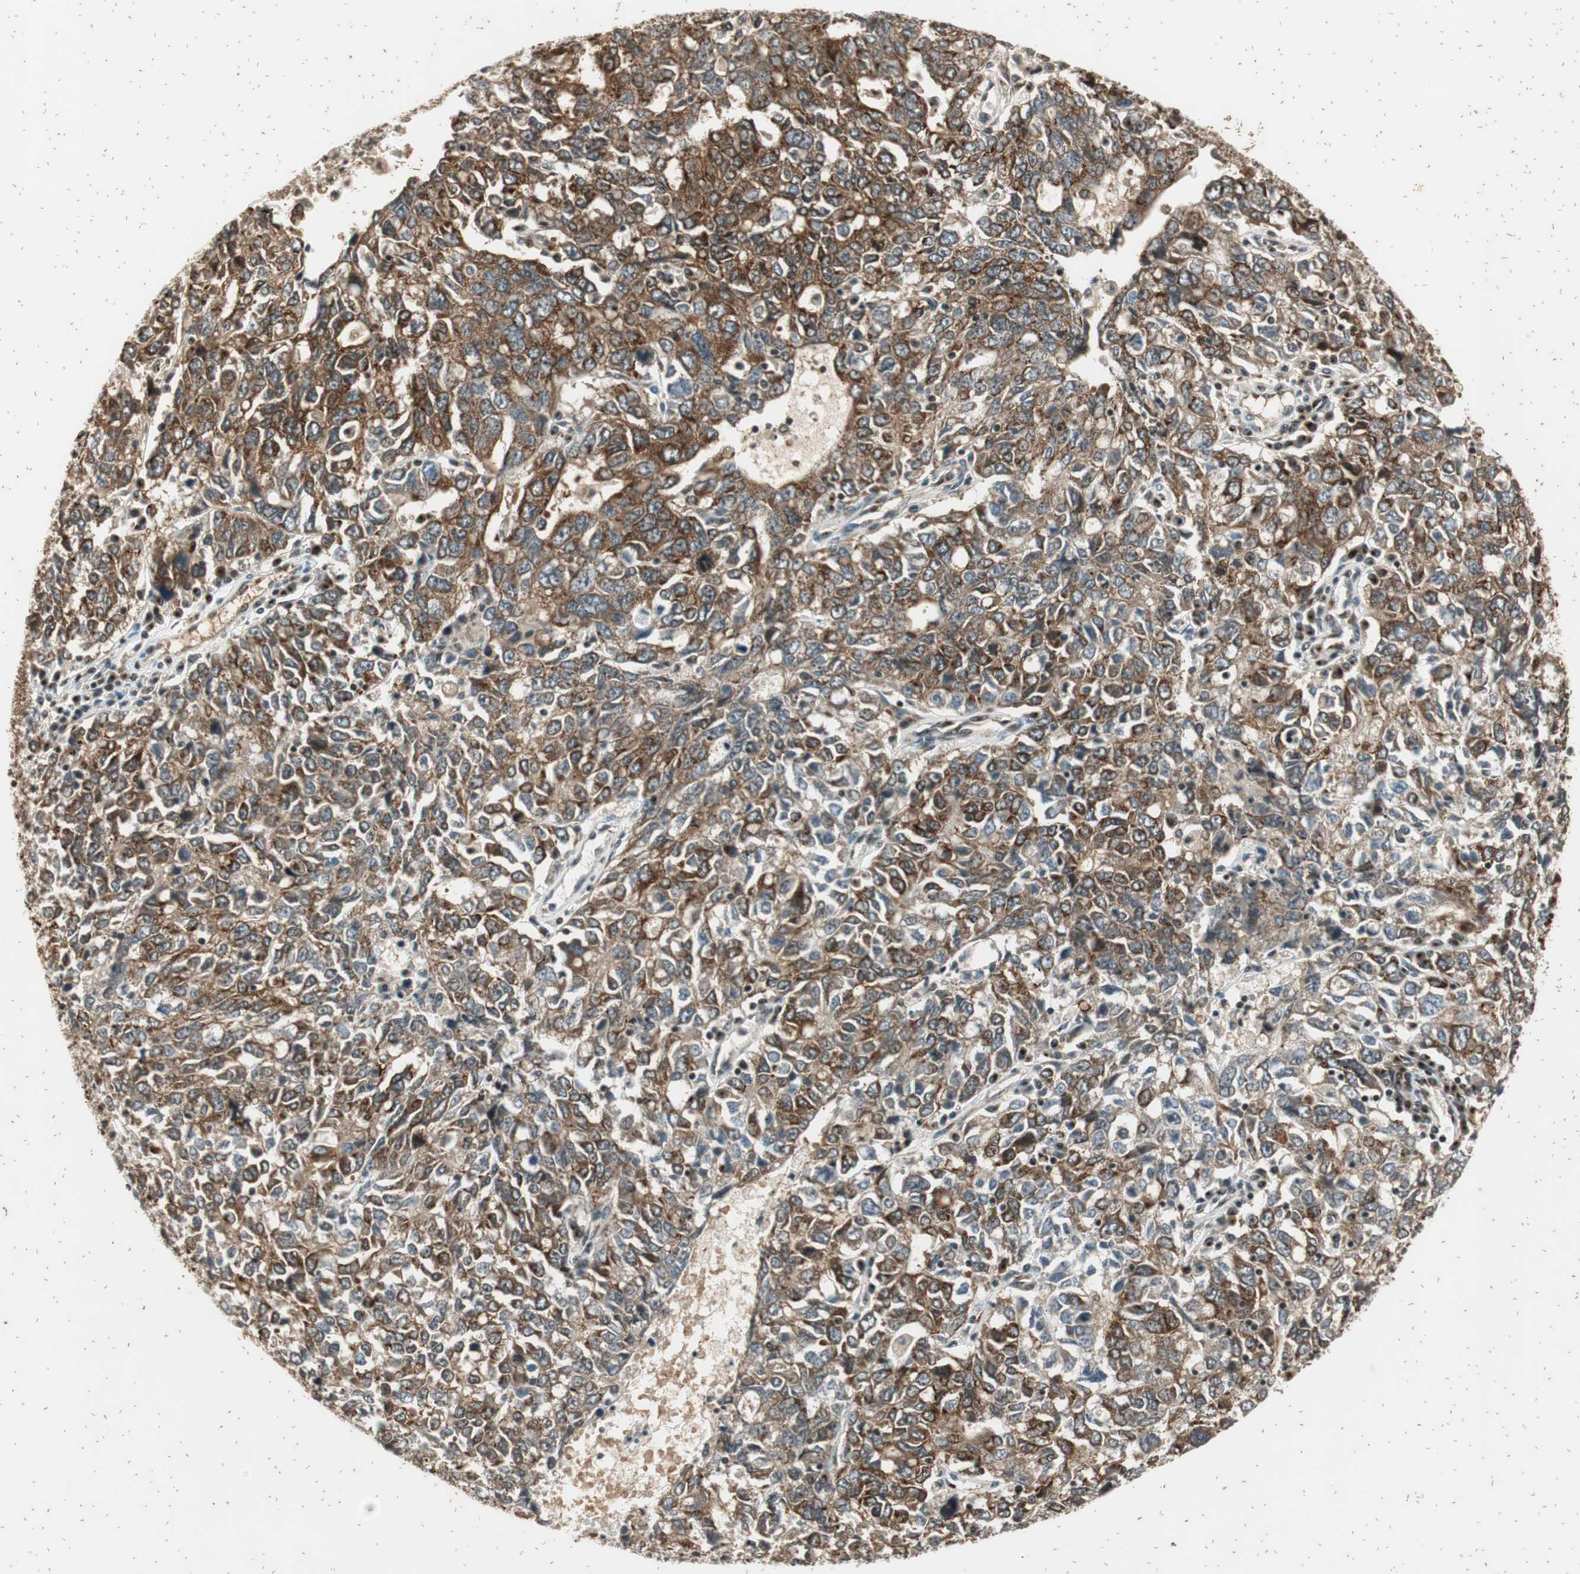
{"staining": {"intensity": "weak", "quantity": ">75%", "location": "cytoplasmic/membranous"}, "tissue": "ovarian cancer", "cell_type": "Tumor cells", "image_type": "cancer", "snomed": [{"axis": "morphology", "description": "Carcinoma, endometroid"}, {"axis": "topography", "description": "Ovary"}], "caption": "Brown immunohistochemical staining in human ovarian cancer displays weak cytoplasmic/membranous expression in about >75% of tumor cells.", "gene": "NEO1", "patient": {"sex": "female", "age": 62}}